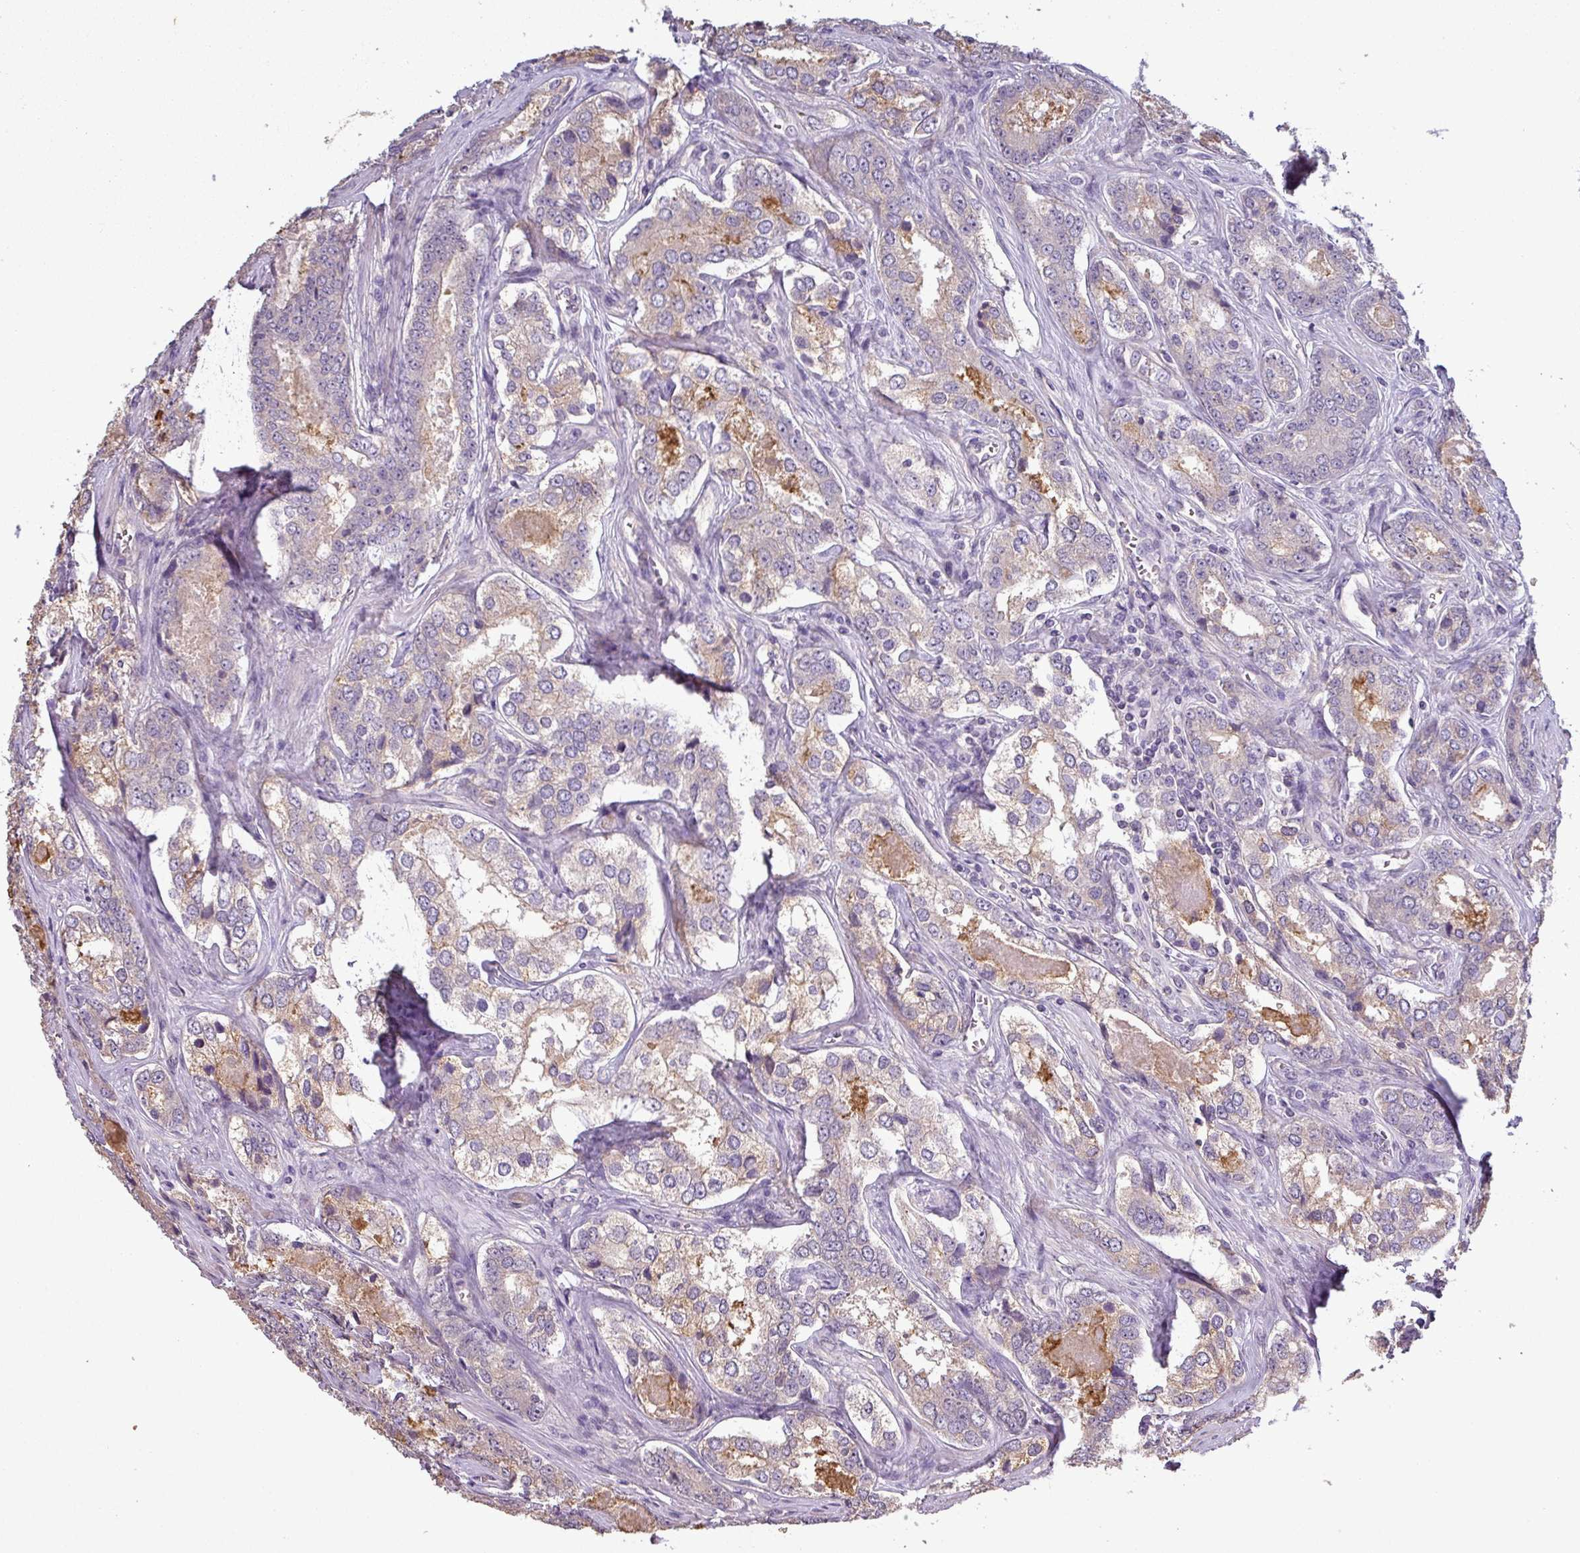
{"staining": {"intensity": "moderate", "quantity": "<25%", "location": "cytoplasmic/membranous"}, "tissue": "prostate cancer", "cell_type": "Tumor cells", "image_type": "cancer", "snomed": [{"axis": "morphology", "description": "Adenocarcinoma, Low grade"}, {"axis": "topography", "description": "Prostate"}], "caption": "High-power microscopy captured an immunohistochemistry (IHC) photomicrograph of low-grade adenocarcinoma (prostate), revealing moderate cytoplasmic/membranous positivity in about <25% of tumor cells.", "gene": "ISLR", "patient": {"sex": "male", "age": 68}}